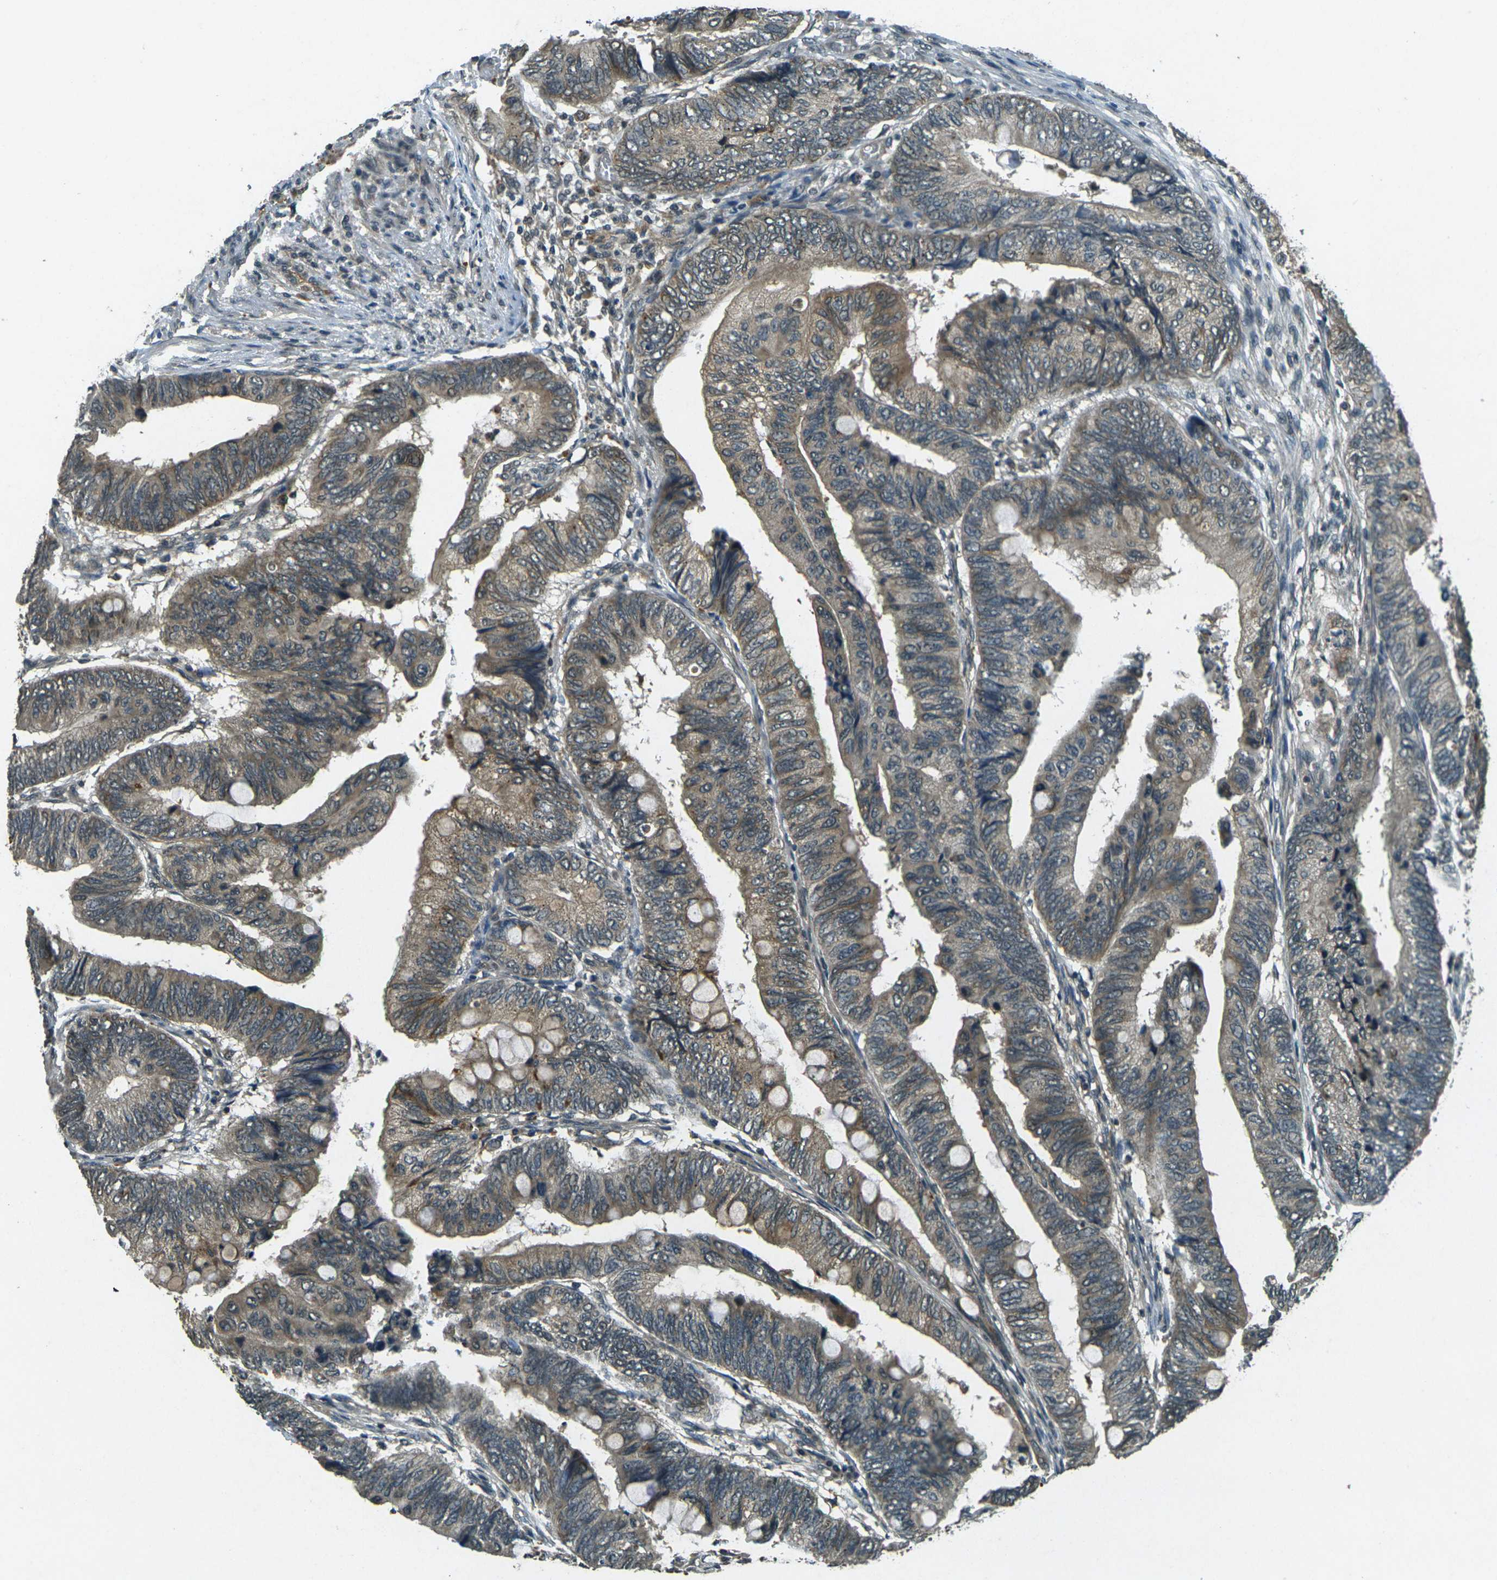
{"staining": {"intensity": "moderate", "quantity": ">75%", "location": "cytoplasmic/membranous"}, "tissue": "colorectal cancer", "cell_type": "Tumor cells", "image_type": "cancer", "snomed": [{"axis": "morphology", "description": "Normal tissue, NOS"}, {"axis": "morphology", "description": "Adenocarcinoma, NOS"}, {"axis": "topography", "description": "Rectum"}, {"axis": "topography", "description": "Peripheral nerve tissue"}], "caption": "High-power microscopy captured an IHC photomicrograph of colorectal cancer (adenocarcinoma), revealing moderate cytoplasmic/membranous expression in approximately >75% of tumor cells.", "gene": "PDE2A", "patient": {"sex": "male", "age": 92}}